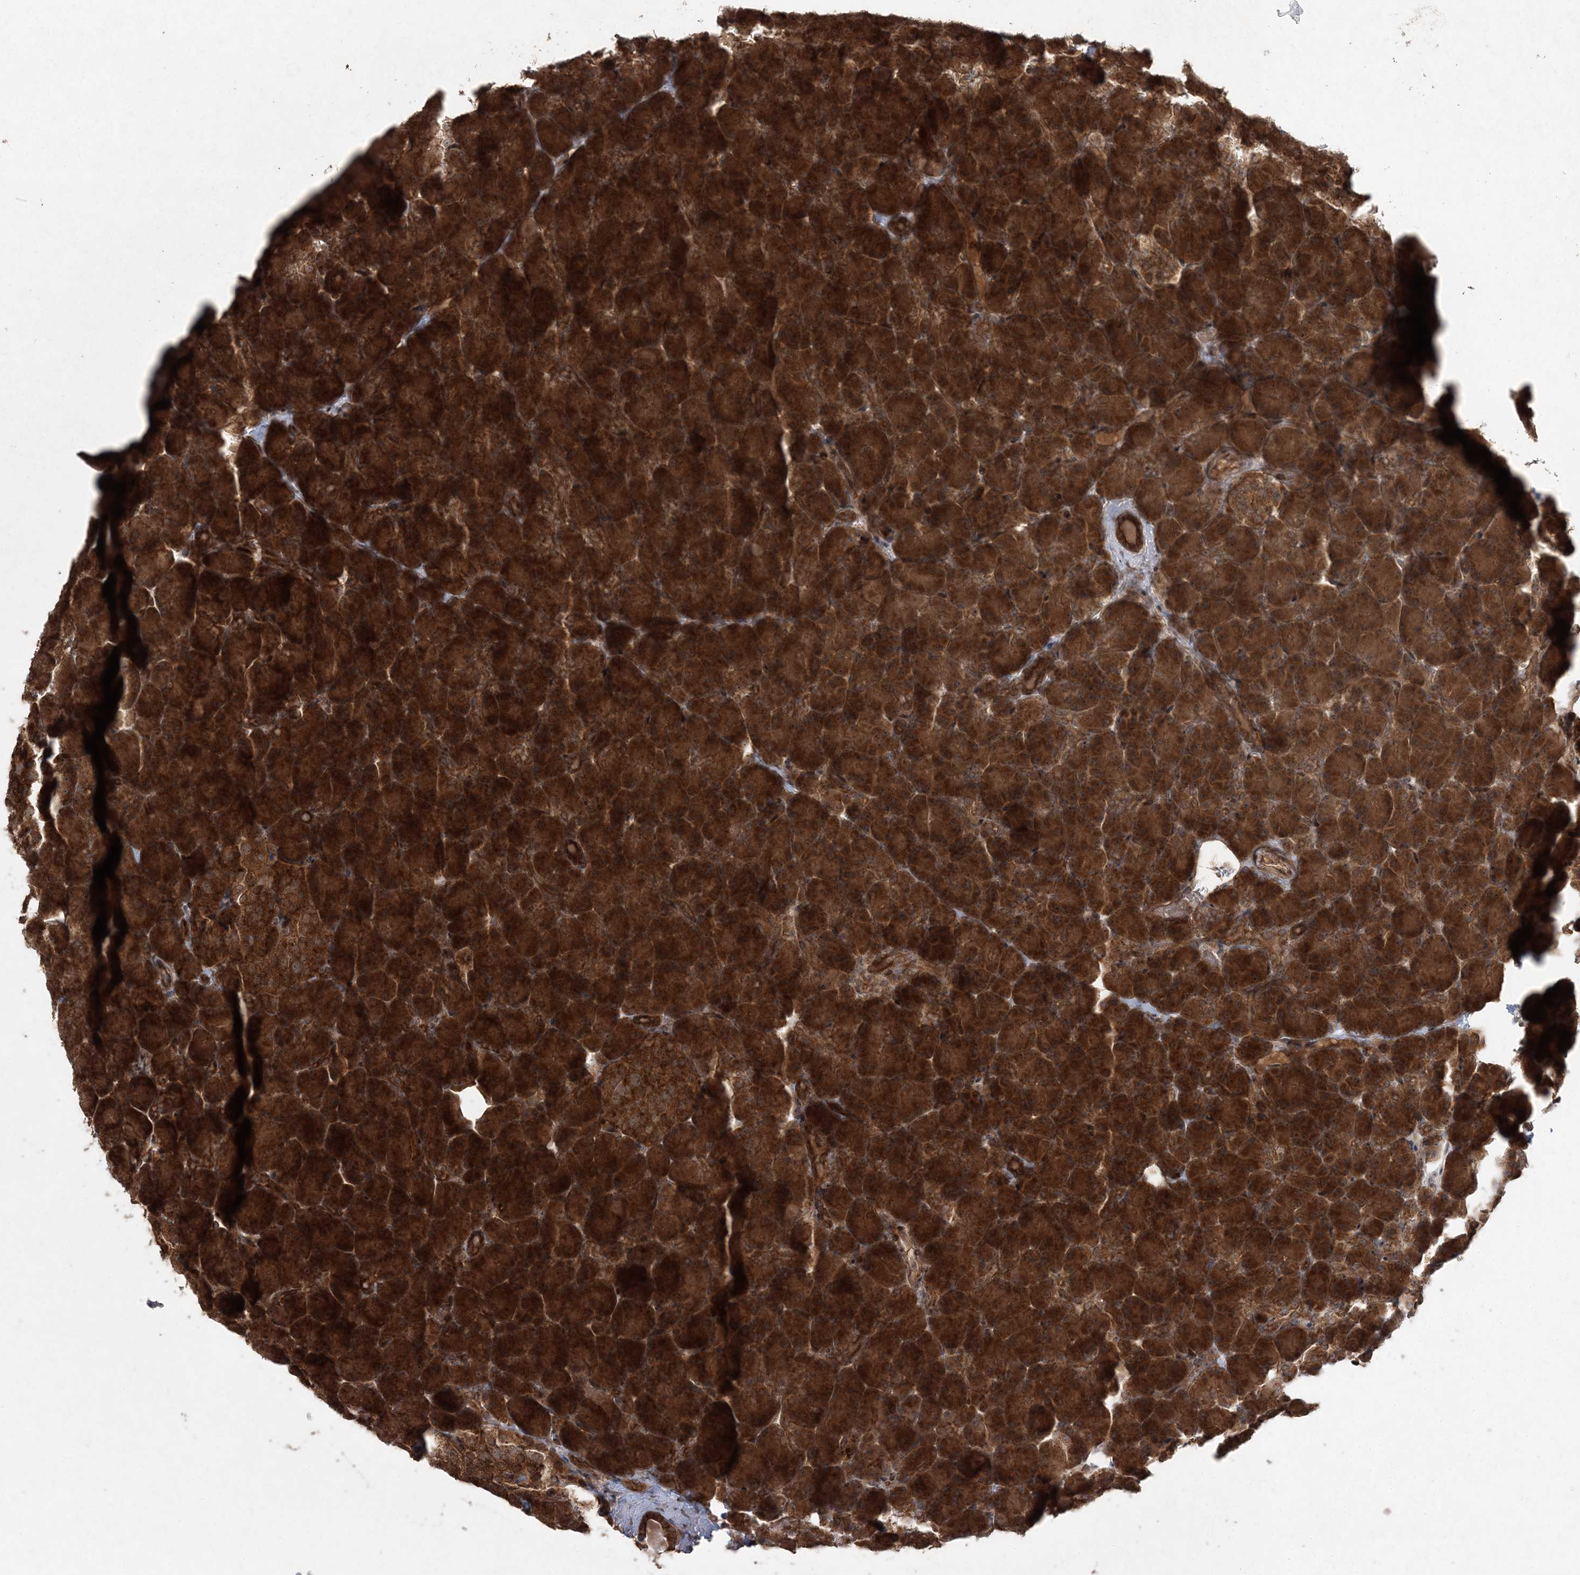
{"staining": {"intensity": "strong", "quantity": ">75%", "location": "cytoplasmic/membranous"}, "tissue": "pancreas", "cell_type": "Exocrine glandular cells", "image_type": "normal", "snomed": [{"axis": "morphology", "description": "Normal tissue, NOS"}, {"axis": "topography", "description": "Pancreas"}], "caption": "This histopathology image demonstrates benign pancreas stained with immunohistochemistry (IHC) to label a protein in brown. The cytoplasmic/membranous of exocrine glandular cells show strong positivity for the protein. Nuclei are counter-stained blue.", "gene": "SERINC1", "patient": {"sex": "female", "age": 43}}